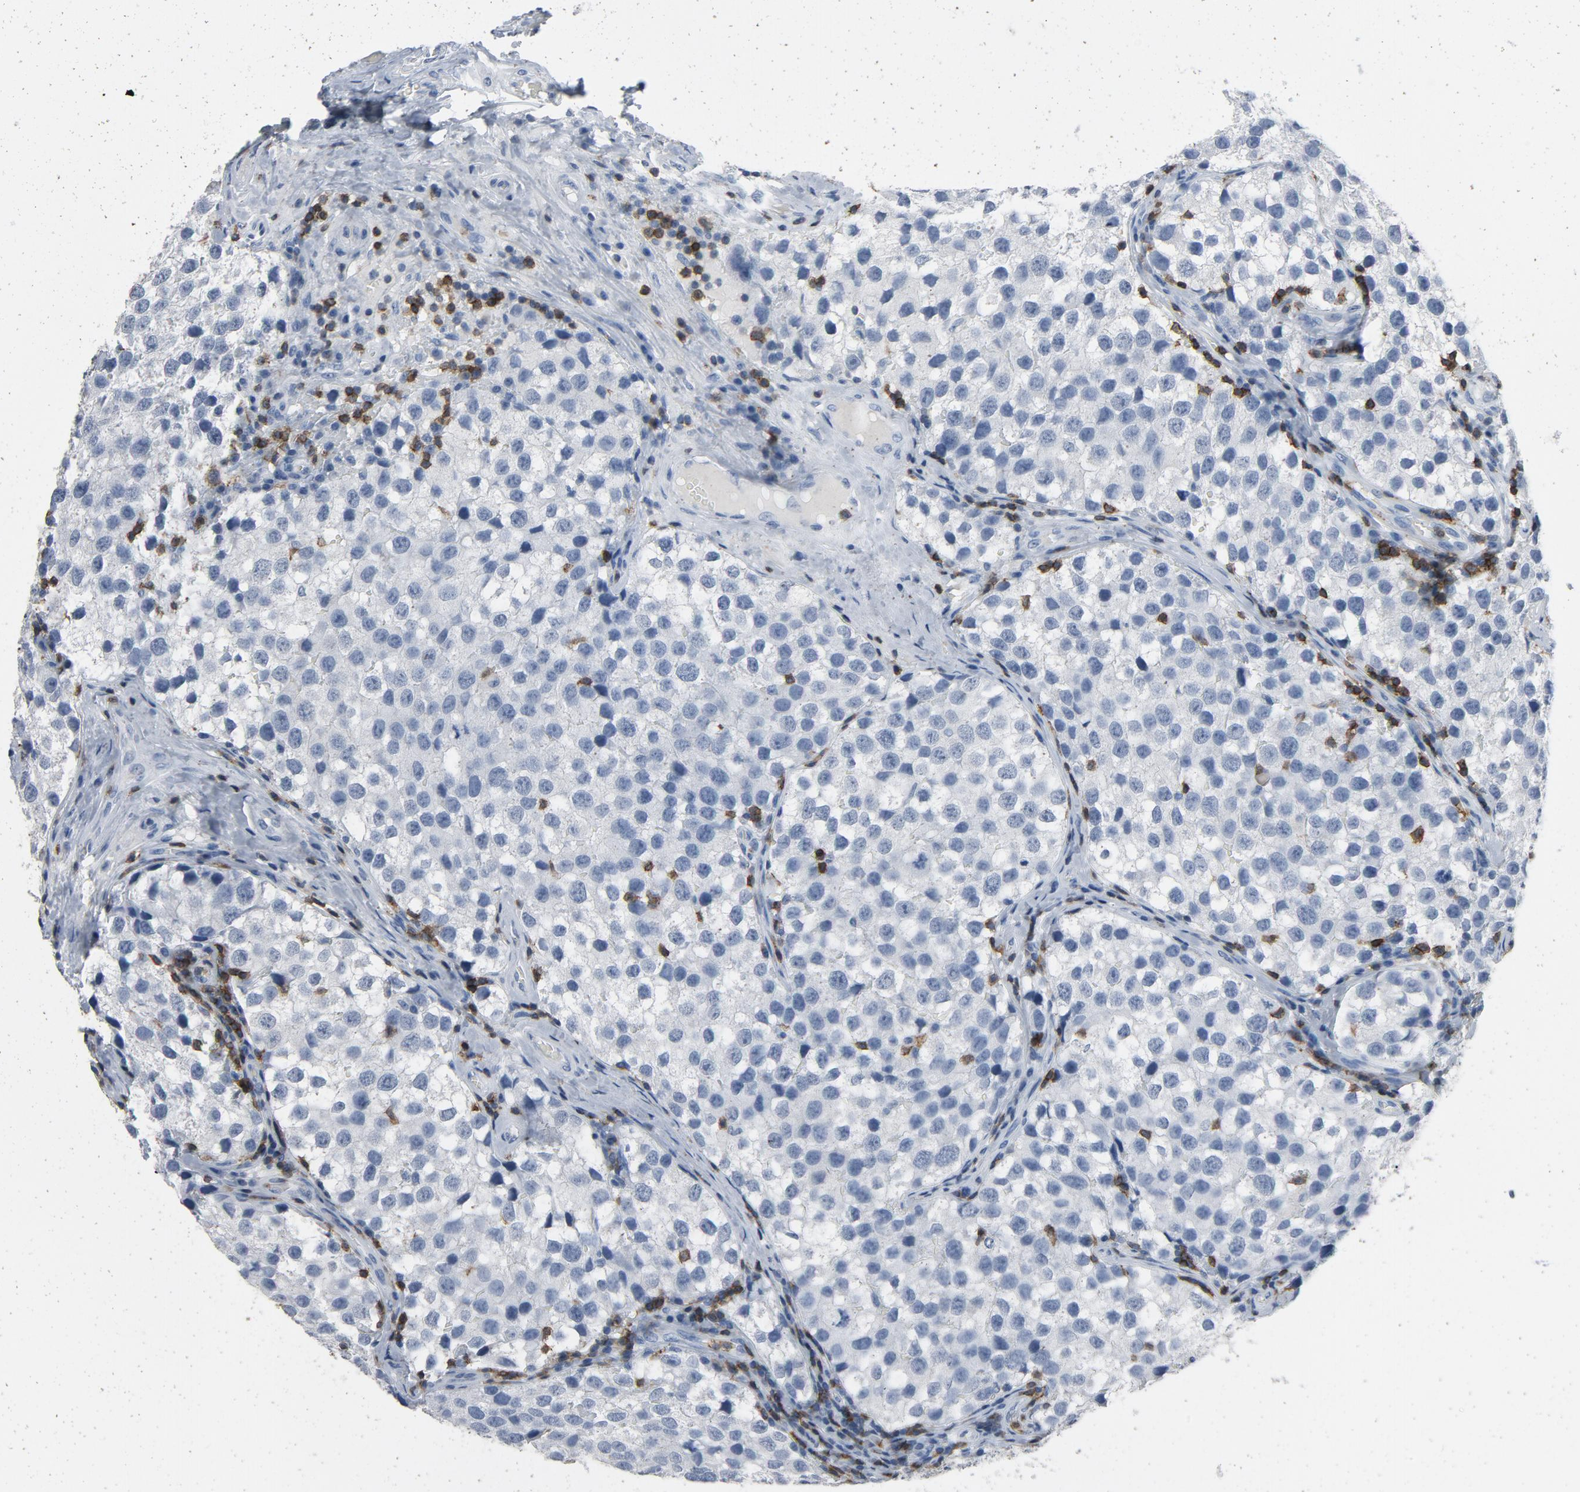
{"staining": {"intensity": "negative", "quantity": "none", "location": "none"}, "tissue": "testis cancer", "cell_type": "Tumor cells", "image_type": "cancer", "snomed": [{"axis": "morphology", "description": "Seminoma, NOS"}, {"axis": "topography", "description": "Testis"}], "caption": "Protein analysis of testis cancer (seminoma) demonstrates no significant expression in tumor cells.", "gene": "LCK", "patient": {"sex": "male", "age": 39}}